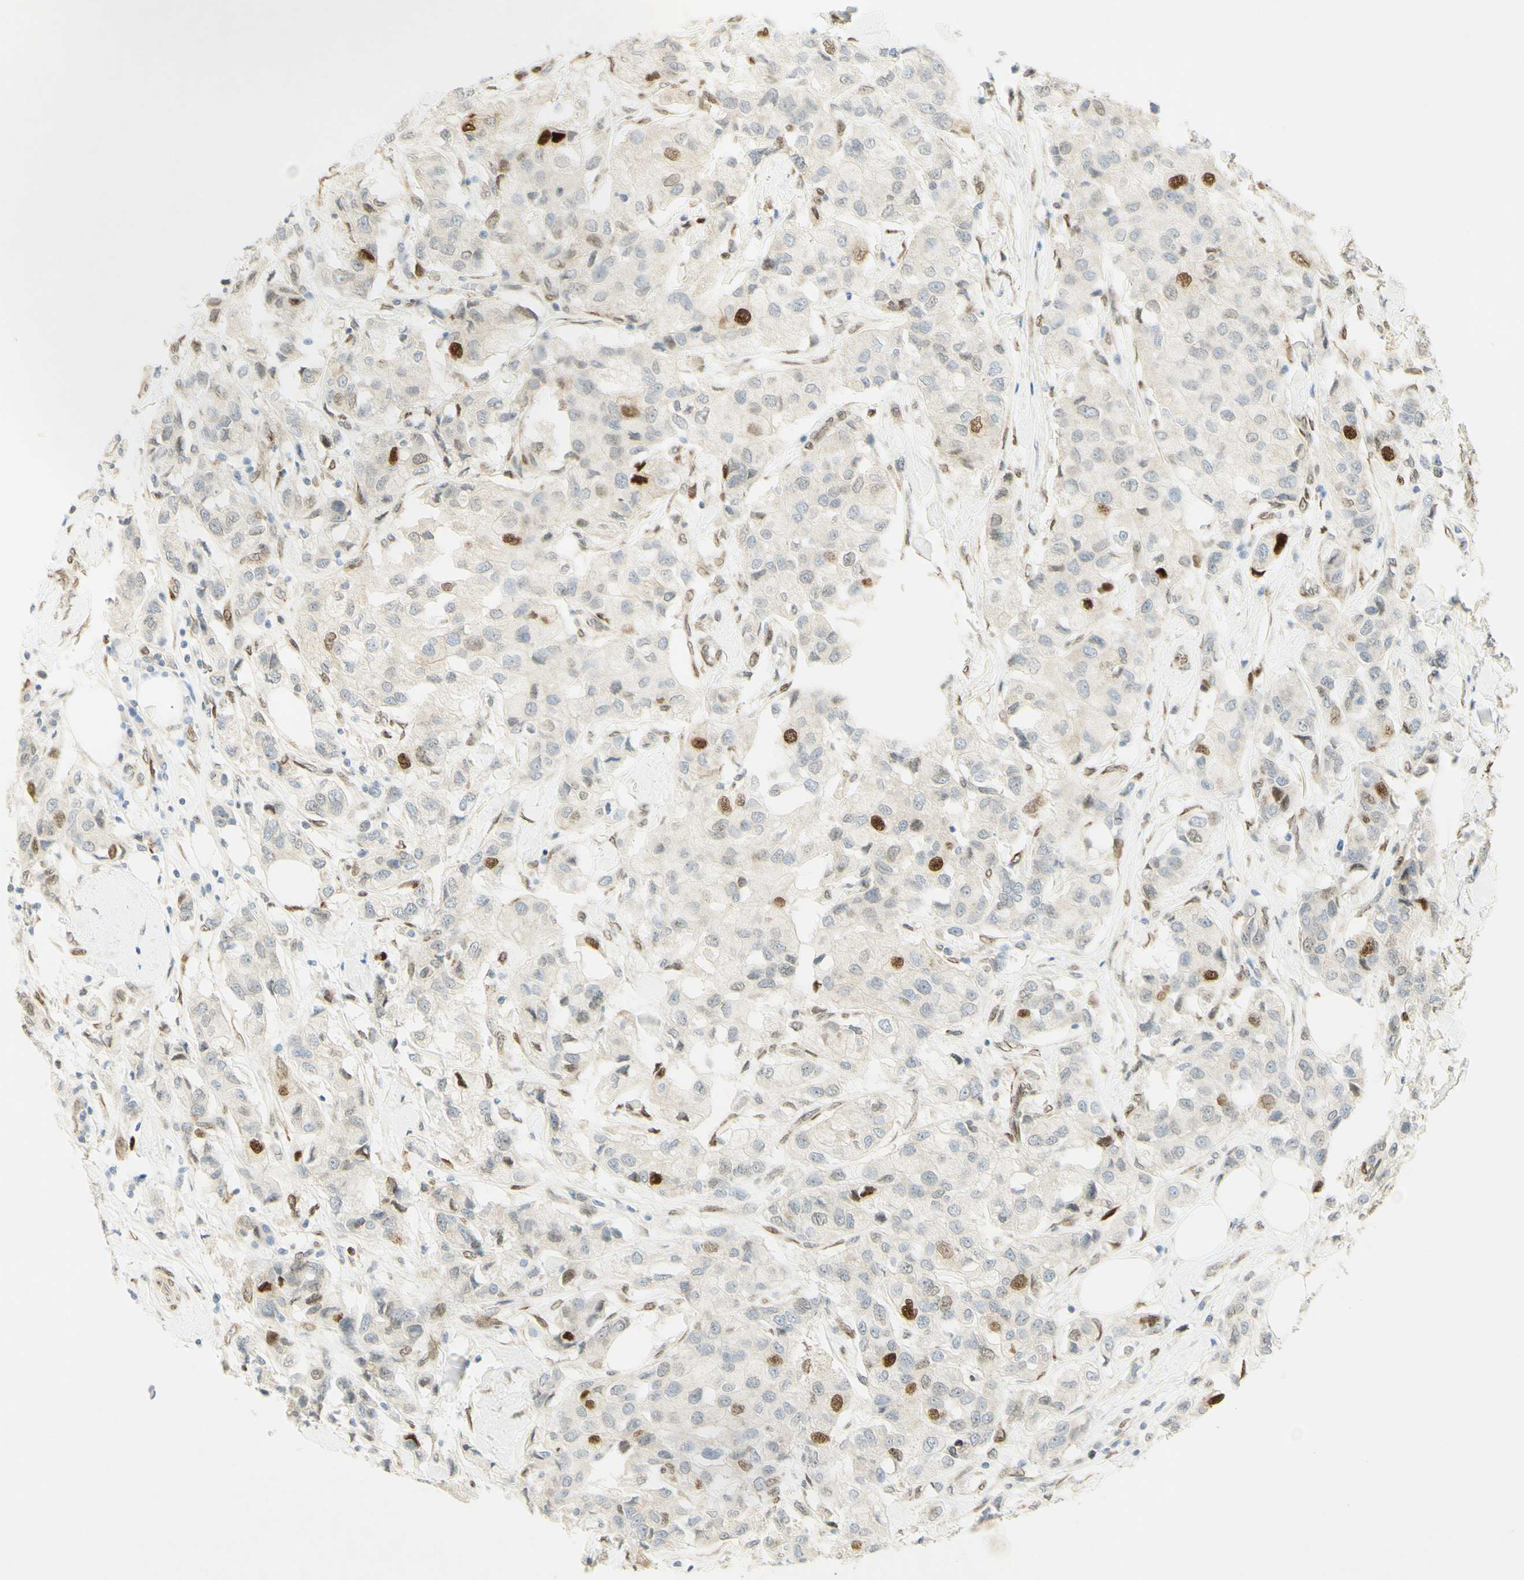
{"staining": {"intensity": "strong", "quantity": "<25%", "location": "nuclear"}, "tissue": "breast cancer", "cell_type": "Tumor cells", "image_type": "cancer", "snomed": [{"axis": "morphology", "description": "Duct carcinoma"}, {"axis": "topography", "description": "Breast"}], "caption": "This is a histology image of IHC staining of infiltrating ductal carcinoma (breast), which shows strong expression in the nuclear of tumor cells.", "gene": "E2F1", "patient": {"sex": "female", "age": 80}}